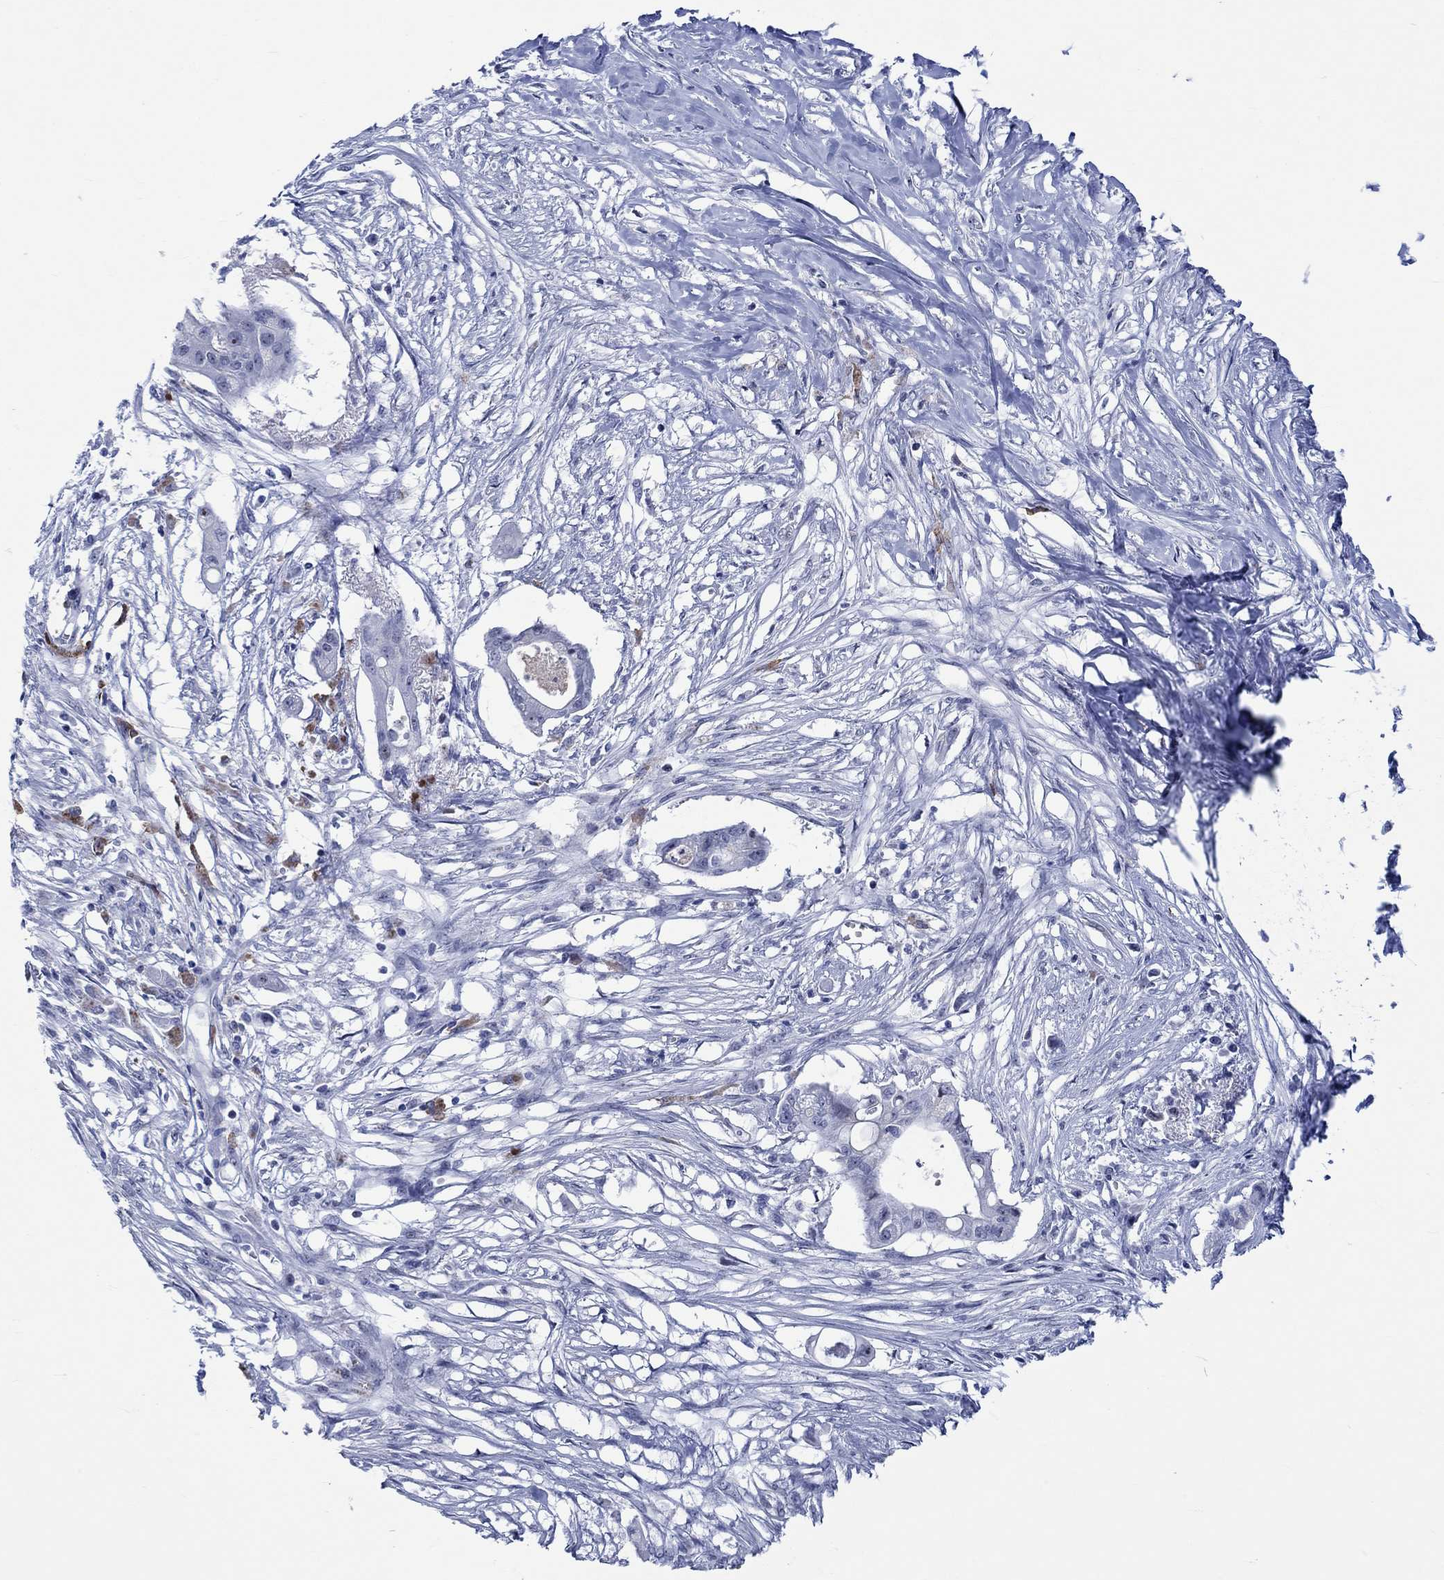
{"staining": {"intensity": "negative", "quantity": "none", "location": "none"}, "tissue": "pancreatic cancer", "cell_type": "Tumor cells", "image_type": "cancer", "snomed": [{"axis": "morphology", "description": "Normal tissue, NOS"}, {"axis": "morphology", "description": "Adenocarcinoma, NOS"}, {"axis": "topography", "description": "Pancreas"}], "caption": "Image shows no protein staining in tumor cells of pancreatic cancer (adenocarcinoma) tissue.", "gene": "ZNF446", "patient": {"sex": "female", "age": 58}}